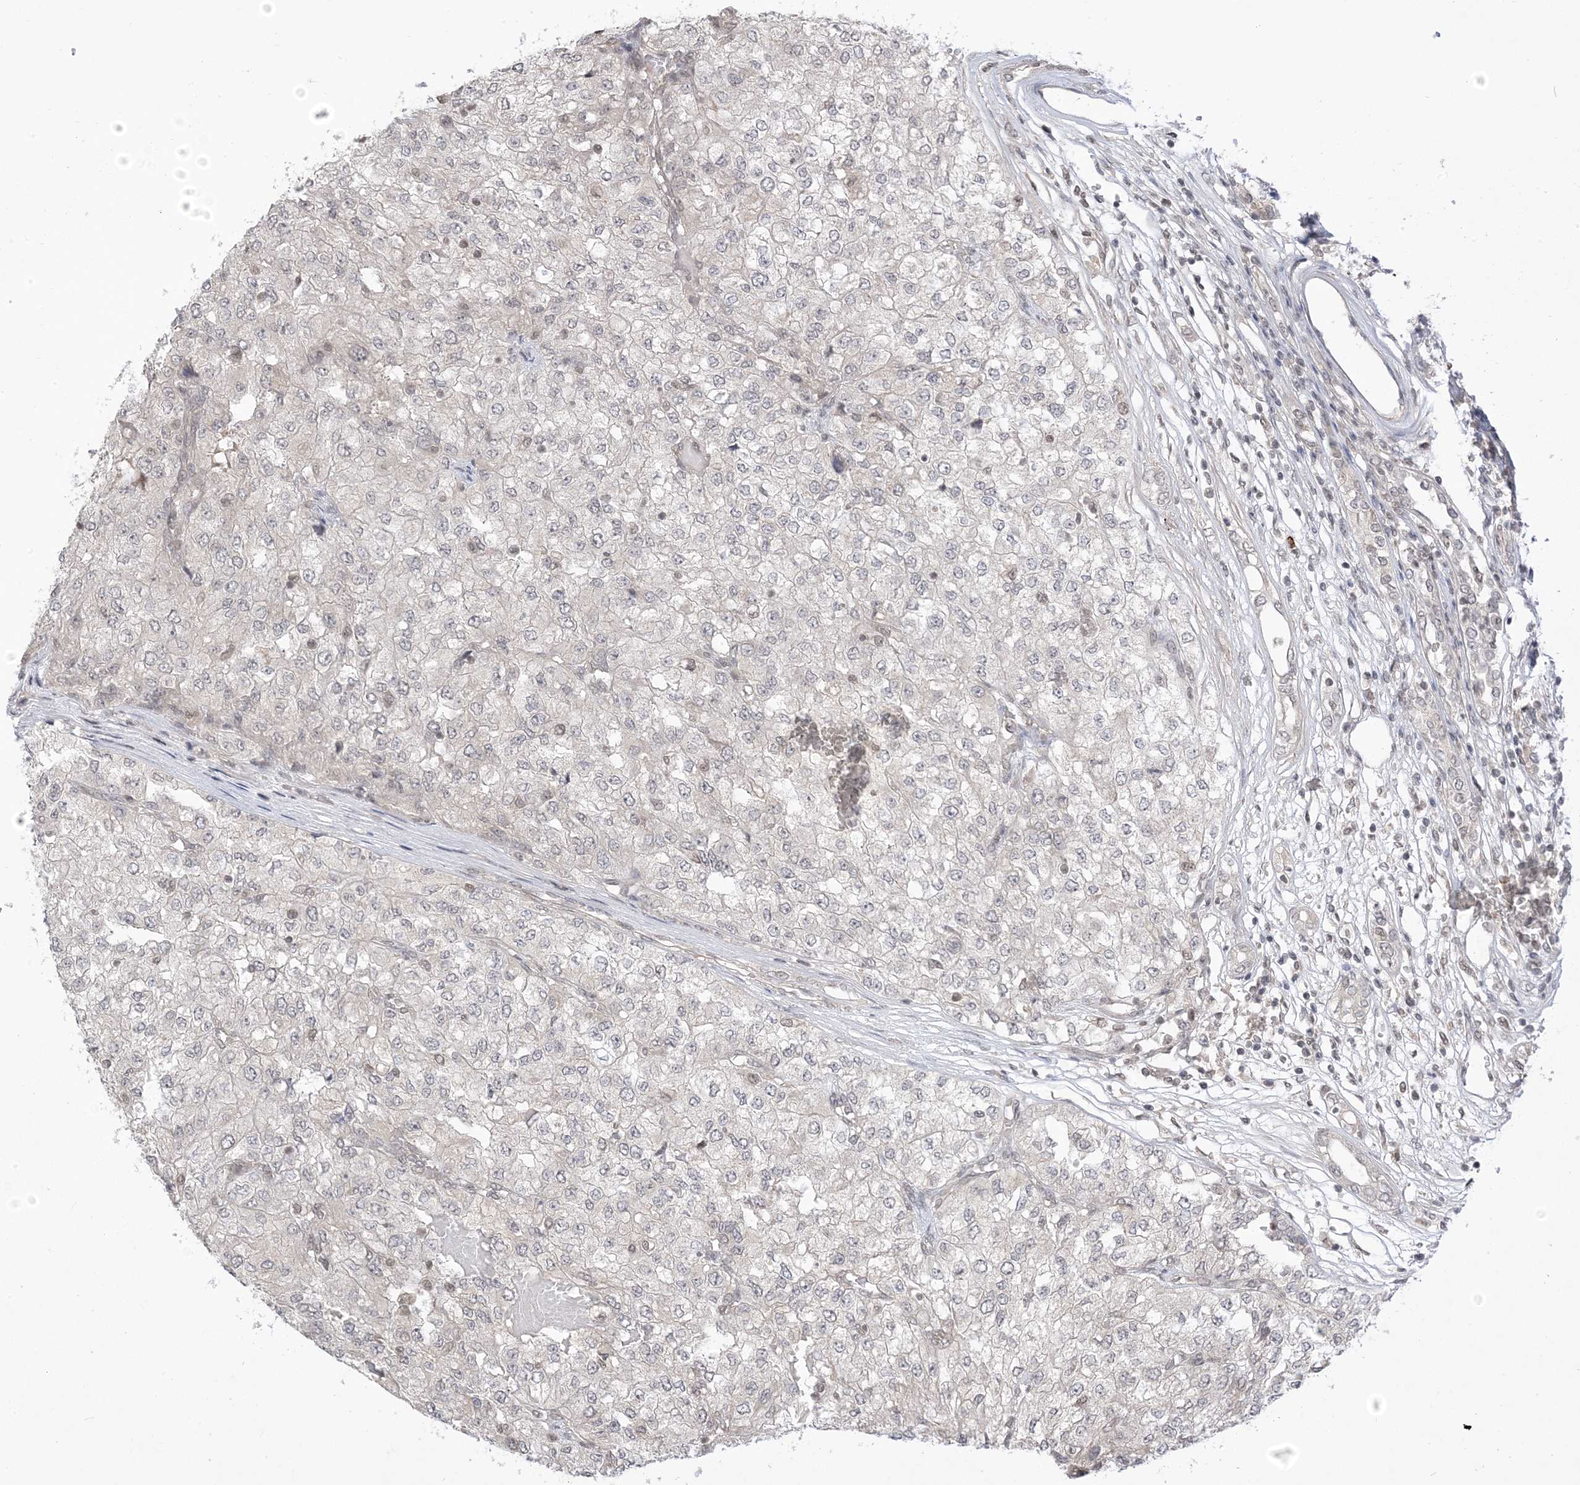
{"staining": {"intensity": "negative", "quantity": "none", "location": "none"}, "tissue": "renal cancer", "cell_type": "Tumor cells", "image_type": "cancer", "snomed": [{"axis": "morphology", "description": "Adenocarcinoma, NOS"}, {"axis": "topography", "description": "Kidney"}], "caption": "The immunohistochemistry micrograph has no significant staining in tumor cells of renal adenocarcinoma tissue. The staining was performed using DAB to visualize the protein expression in brown, while the nuclei were stained in blue with hematoxylin (Magnification: 20x).", "gene": "RANBP9", "patient": {"sex": "female", "age": 54}}